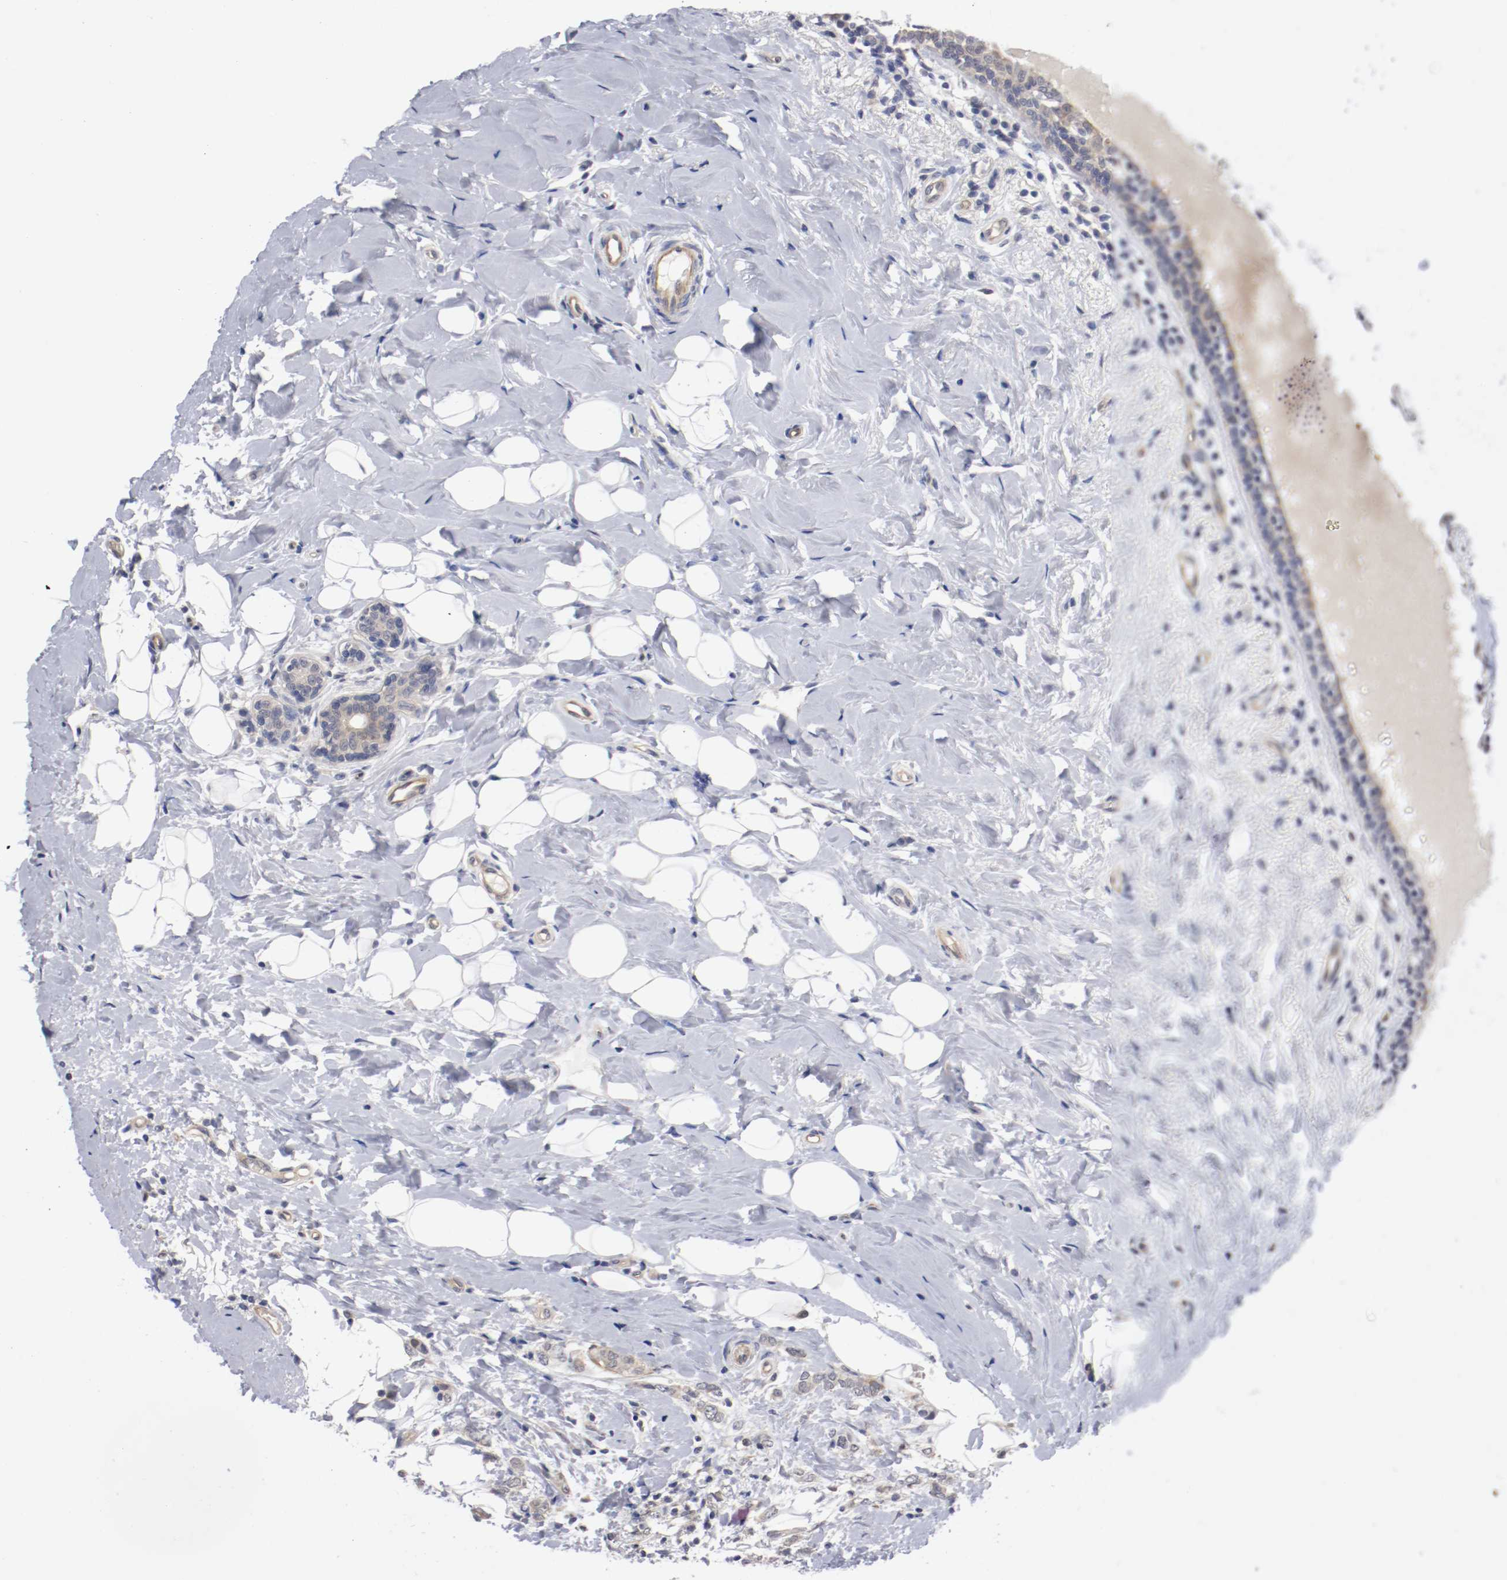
{"staining": {"intensity": "weak", "quantity": "<25%", "location": "cytoplasmic/membranous"}, "tissue": "breast cancer", "cell_type": "Tumor cells", "image_type": "cancer", "snomed": [{"axis": "morphology", "description": "Normal tissue, NOS"}, {"axis": "morphology", "description": "Lobular carcinoma"}, {"axis": "topography", "description": "Breast"}], "caption": "Lobular carcinoma (breast) was stained to show a protein in brown. There is no significant expression in tumor cells.", "gene": "RBM23", "patient": {"sex": "female", "age": 47}}